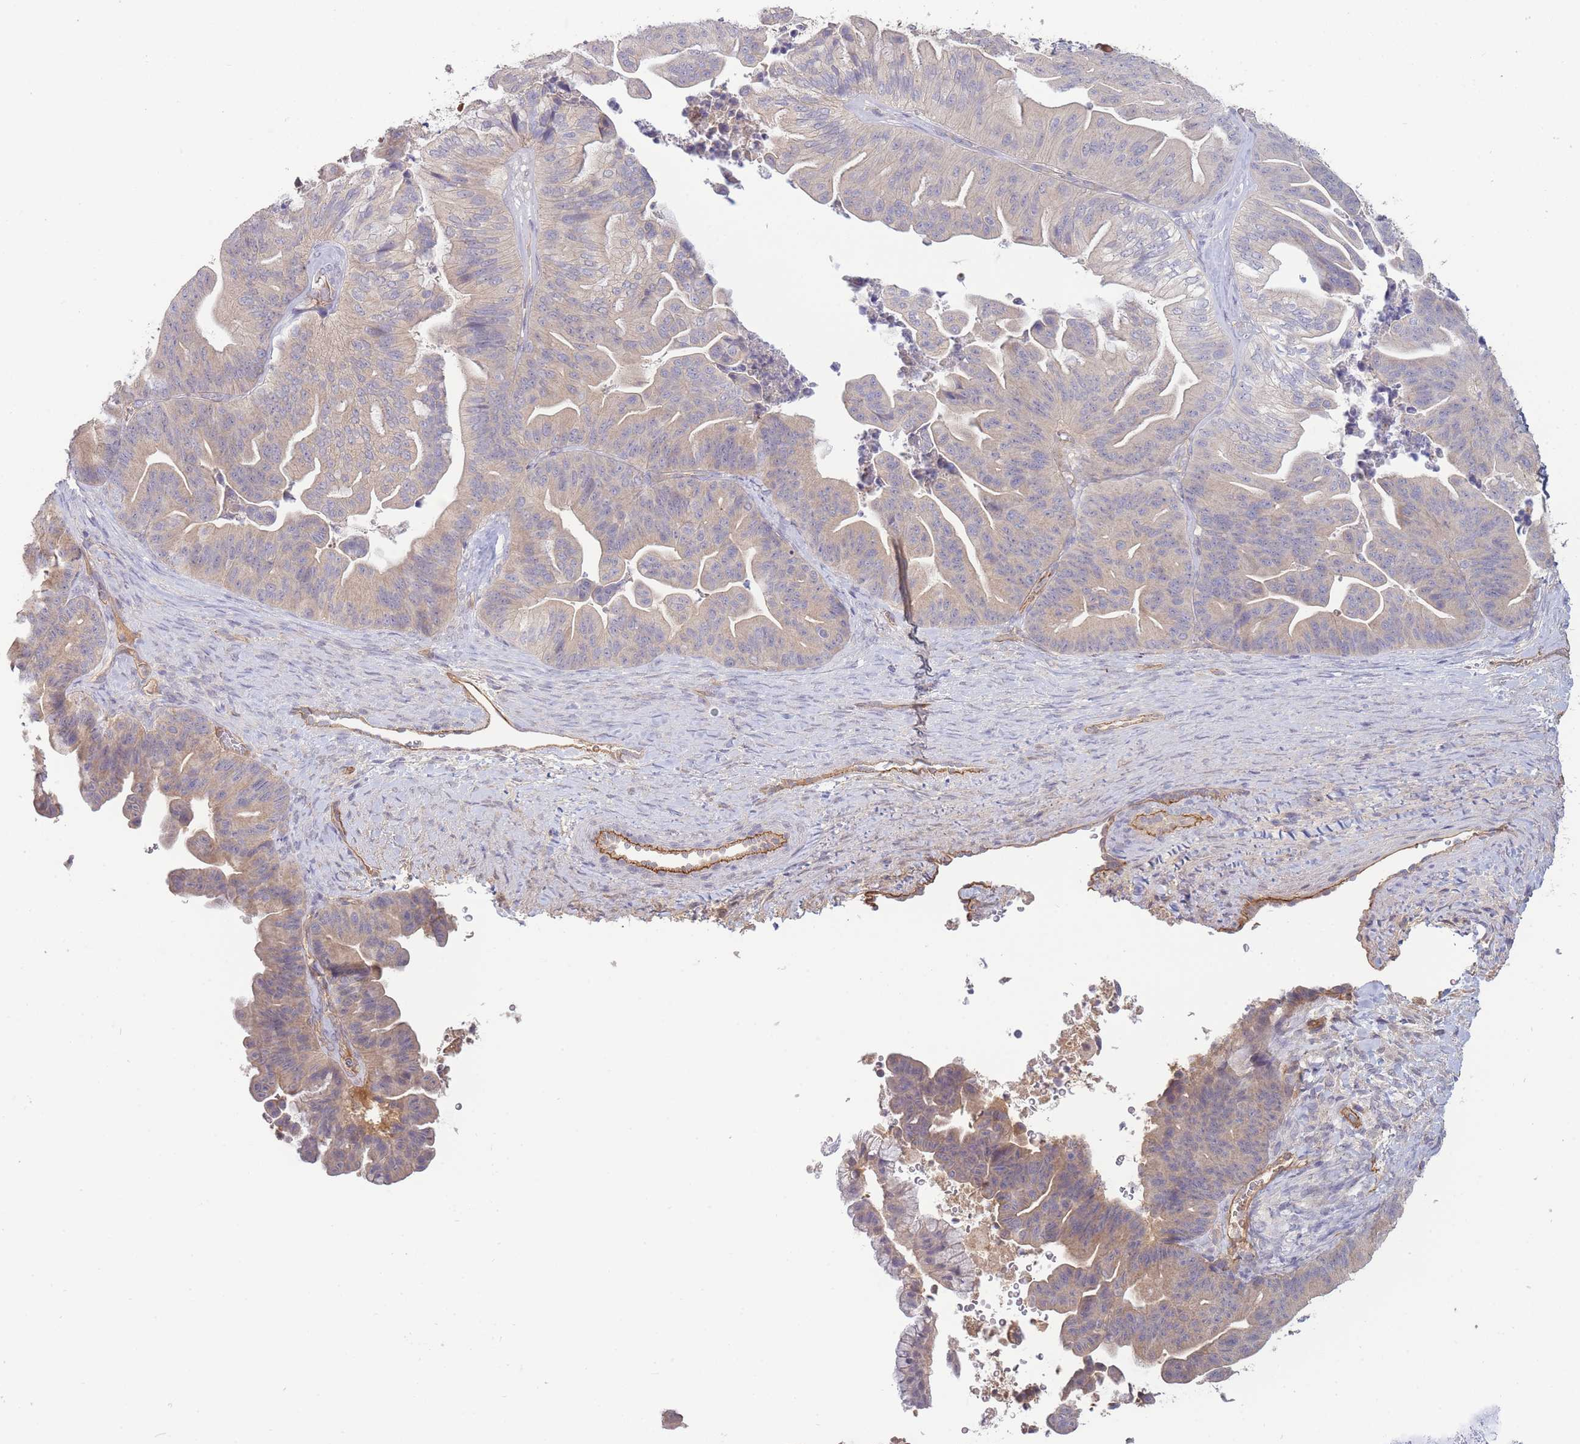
{"staining": {"intensity": "weak", "quantity": "<25%", "location": "cytoplasmic/membranous"}, "tissue": "ovarian cancer", "cell_type": "Tumor cells", "image_type": "cancer", "snomed": [{"axis": "morphology", "description": "Cystadenocarcinoma, mucinous, NOS"}, {"axis": "topography", "description": "Ovary"}], "caption": "The histopathology image demonstrates no significant staining in tumor cells of ovarian cancer. (DAB IHC with hematoxylin counter stain).", "gene": "NDUFAF5", "patient": {"sex": "female", "age": 67}}